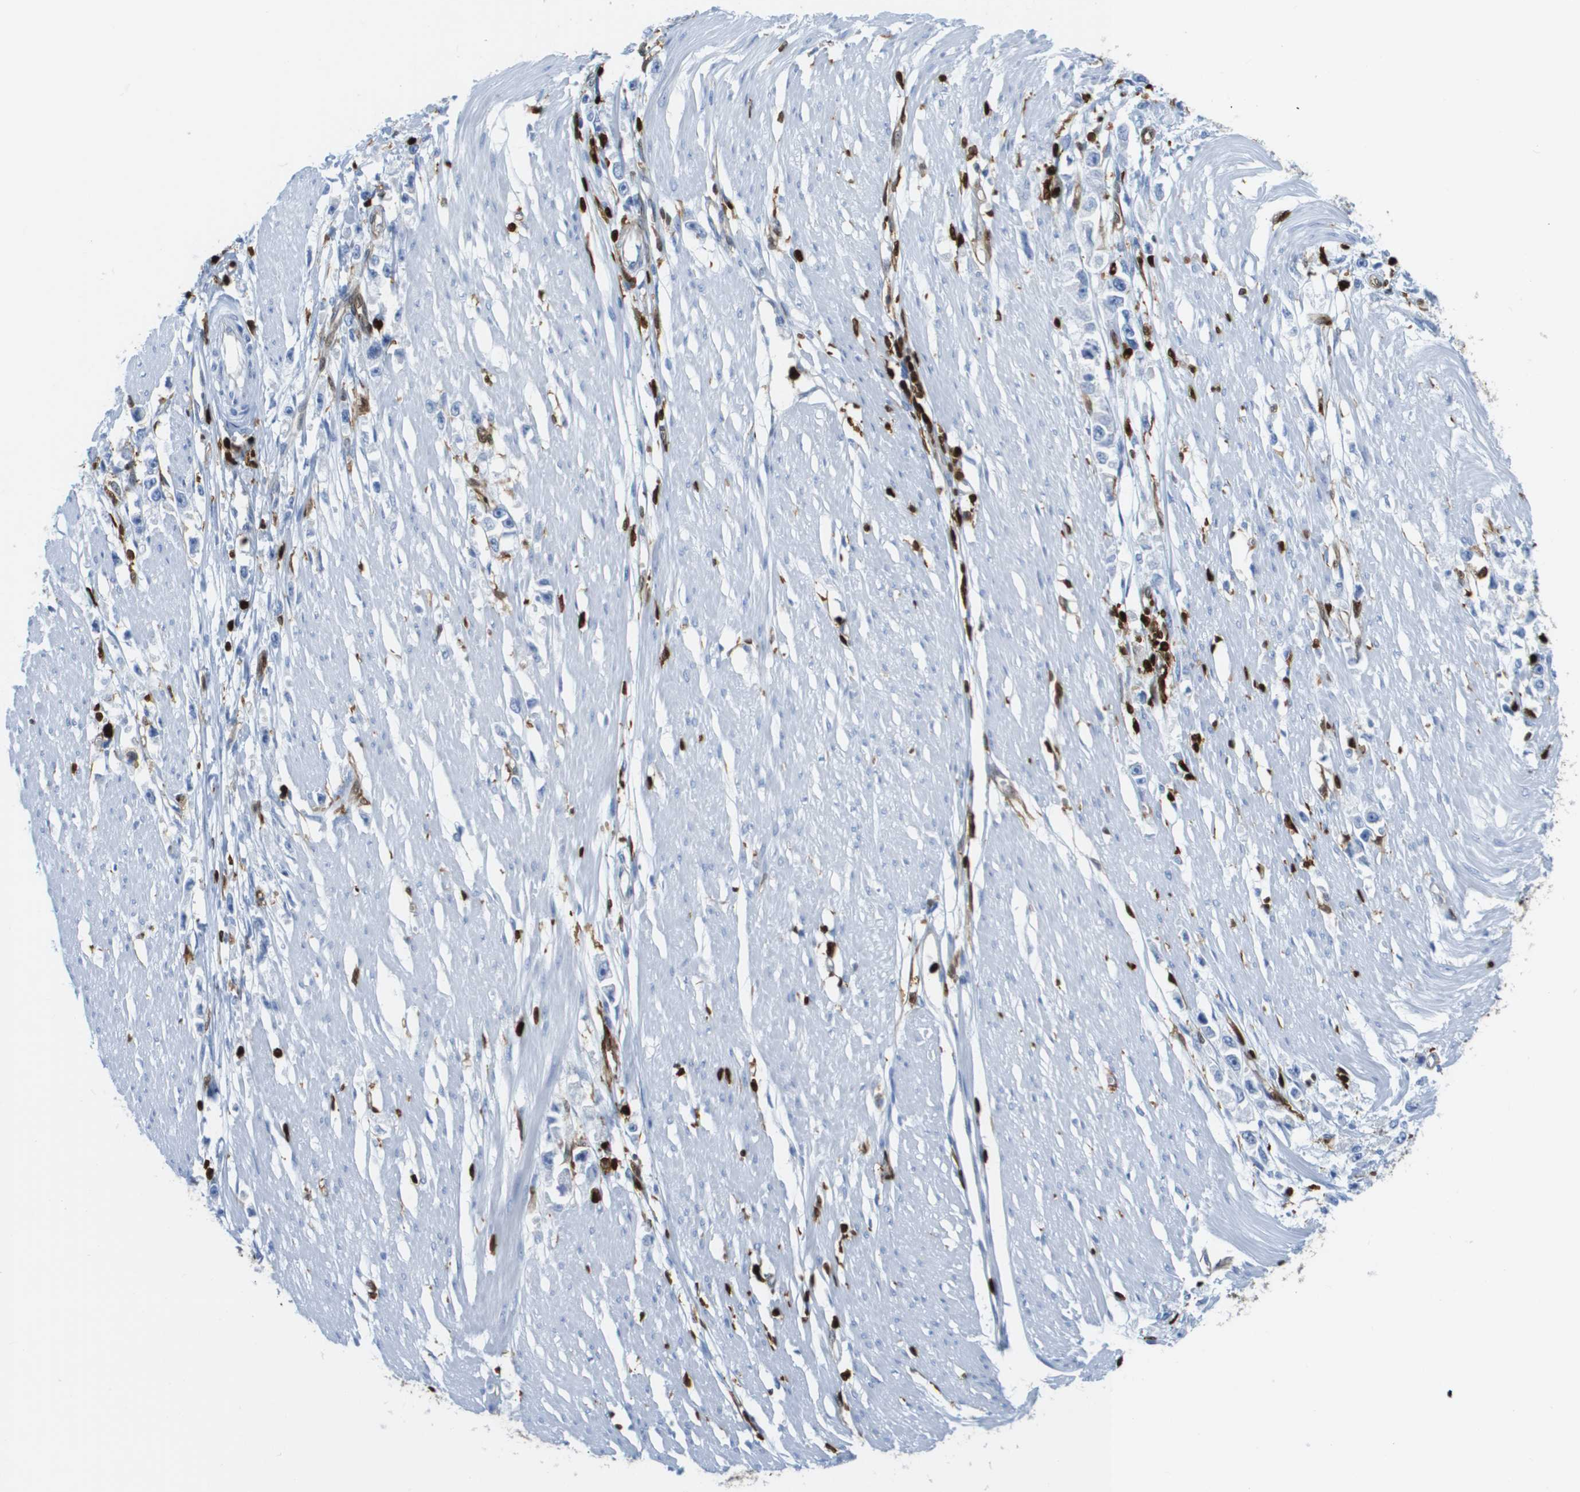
{"staining": {"intensity": "negative", "quantity": "none", "location": "none"}, "tissue": "stomach cancer", "cell_type": "Tumor cells", "image_type": "cancer", "snomed": [{"axis": "morphology", "description": "Adenocarcinoma, NOS"}, {"axis": "topography", "description": "Stomach"}], "caption": "Image shows no significant protein expression in tumor cells of adenocarcinoma (stomach).", "gene": "DOCK5", "patient": {"sex": "female", "age": 59}}